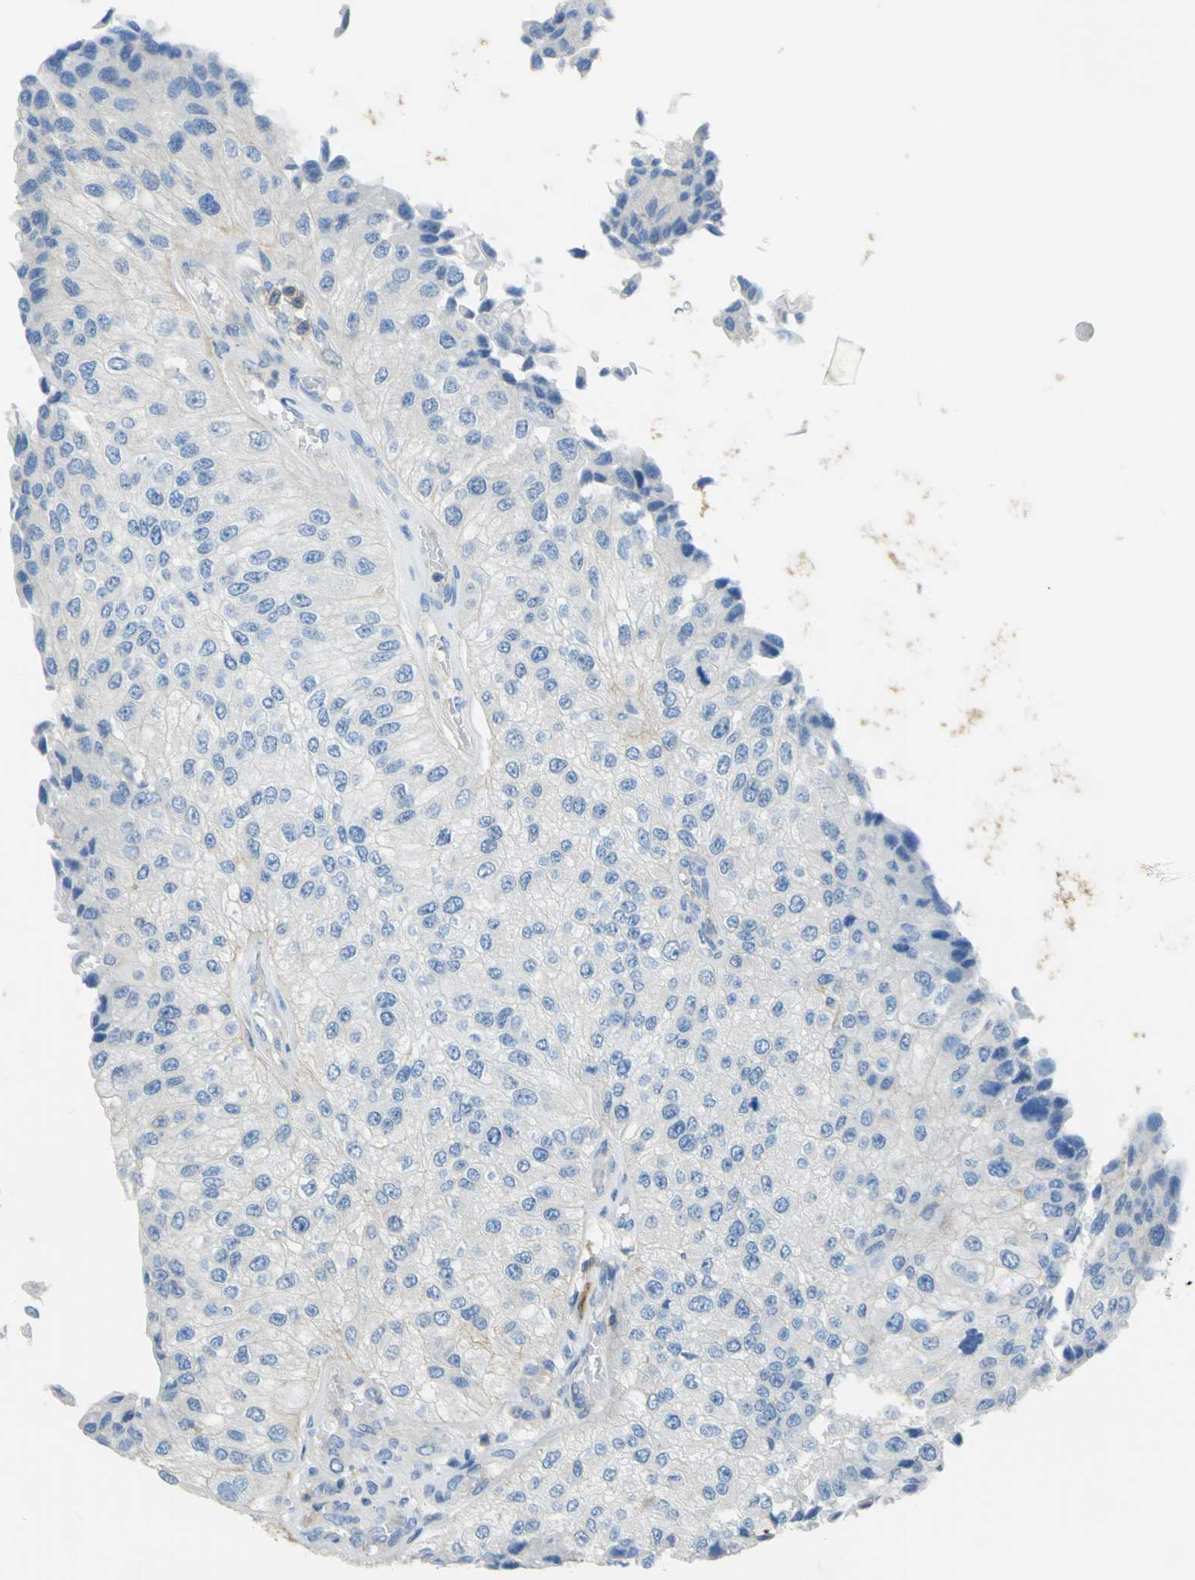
{"staining": {"intensity": "negative", "quantity": "none", "location": "none"}, "tissue": "urothelial cancer", "cell_type": "Tumor cells", "image_type": "cancer", "snomed": [{"axis": "morphology", "description": "Urothelial carcinoma, High grade"}, {"axis": "topography", "description": "Kidney"}, {"axis": "topography", "description": "Urinary bladder"}], "caption": "Photomicrograph shows no protein staining in tumor cells of urothelial cancer tissue. (DAB (3,3'-diaminobenzidine) immunohistochemistry visualized using brightfield microscopy, high magnification).", "gene": "OGN", "patient": {"sex": "male", "age": 77}}